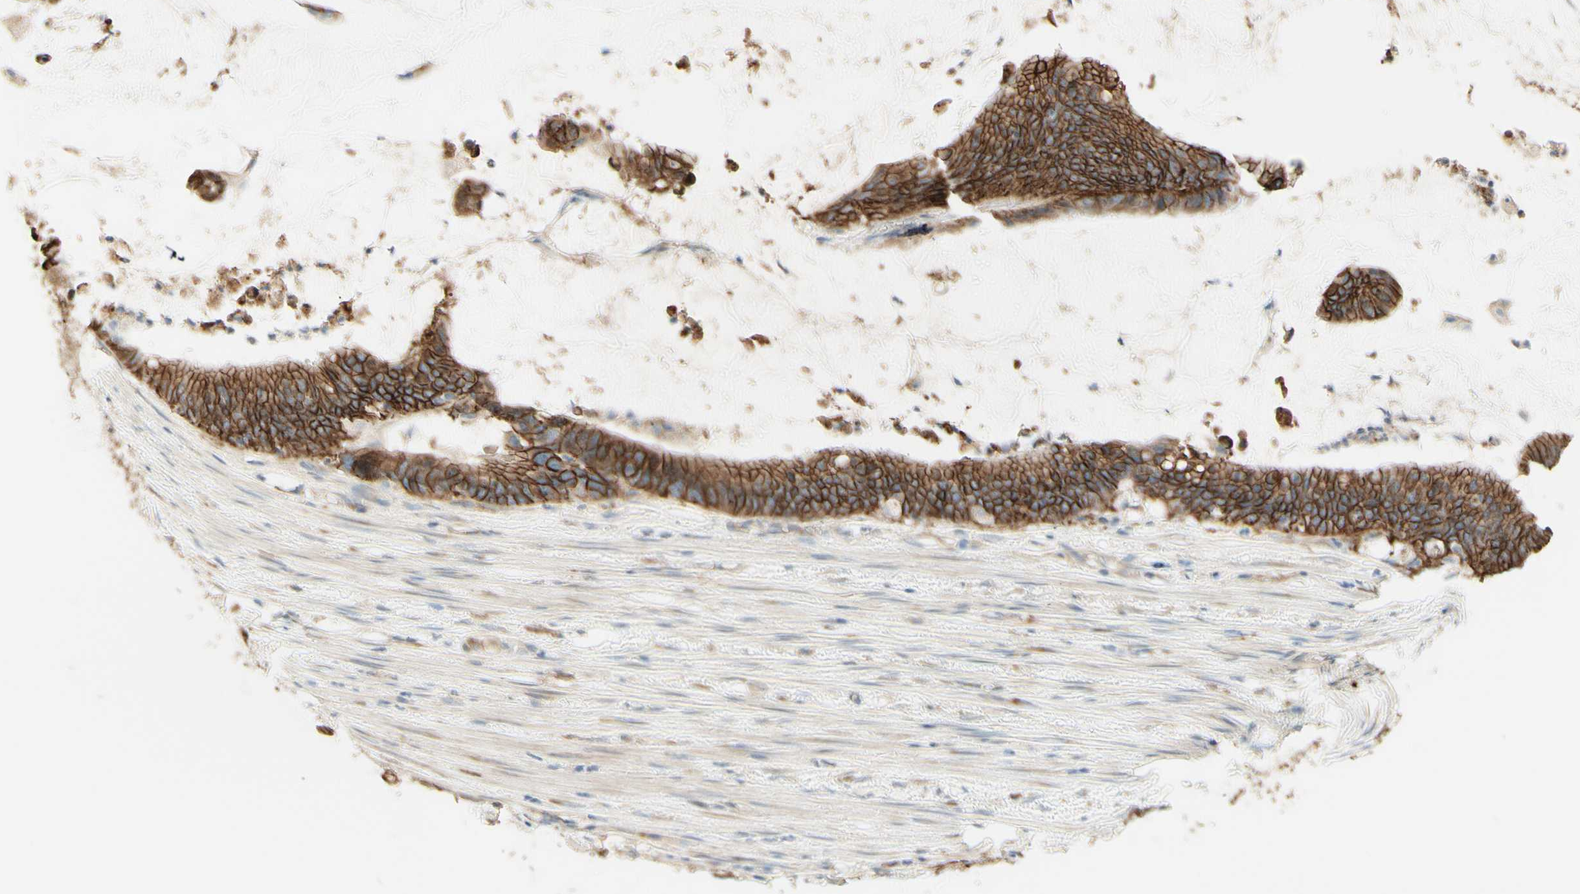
{"staining": {"intensity": "moderate", "quantity": ">75%", "location": "cytoplasmic/membranous"}, "tissue": "colorectal cancer", "cell_type": "Tumor cells", "image_type": "cancer", "snomed": [{"axis": "morphology", "description": "Adenocarcinoma, NOS"}, {"axis": "topography", "description": "Rectum"}], "caption": "Colorectal cancer (adenocarcinoma) stained with DAB immunohistochemistry (IHC) shows medium levels of moderate cytoplasmic/membranous staining in about >75% of tumor cells.", "gene": "RNF149", "patient": {"sex": "female", "age": 66}}